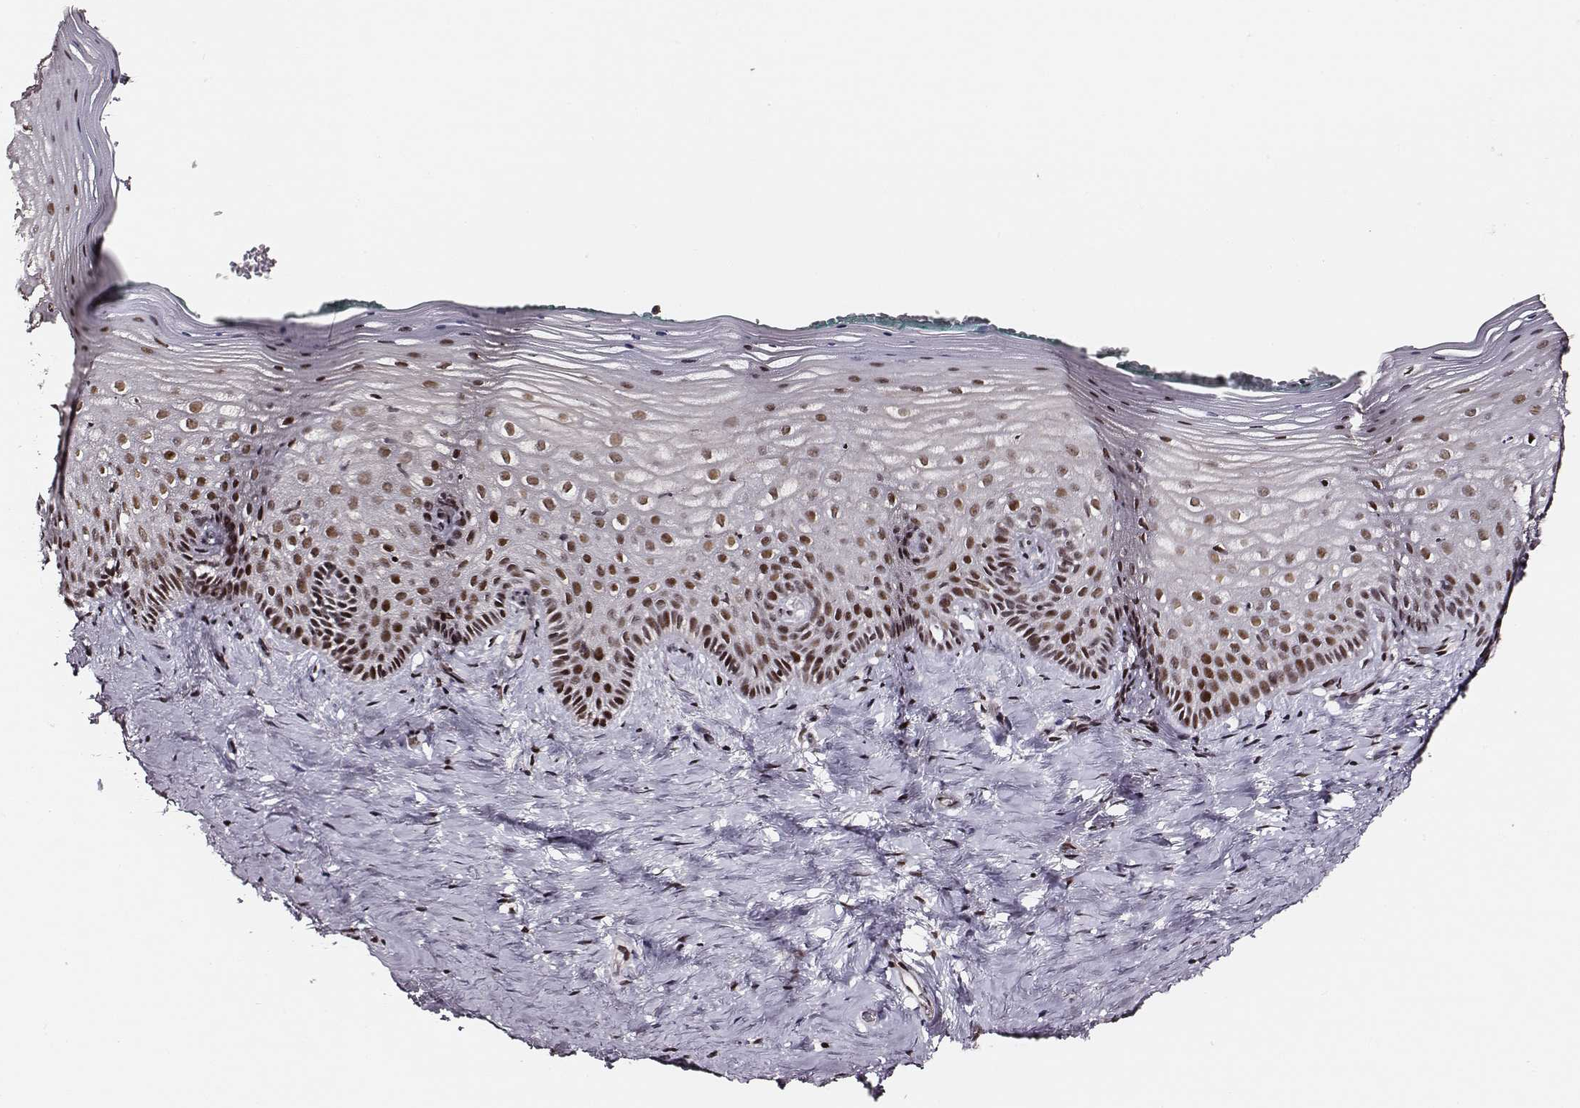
{"staining": {"intensity": "strong", "quantity": ">75%", "location": "nuclear"}, "tissue": "vagina", "cell_type": "Squamous epithelial cells", "image_type": "normal", "snomed": [{"axis": "morphology", "description": "Normal tissue, NOS"}, {"axis": "topography", "description": "Vagina"}], "caption": "Vagina stained for a protein (brown) reveals strong nuclear positive staining in approximately >75% of squamous epithelial cells.", "gene": "PPARA", "patient": {"sex": "female", "age": 45}}